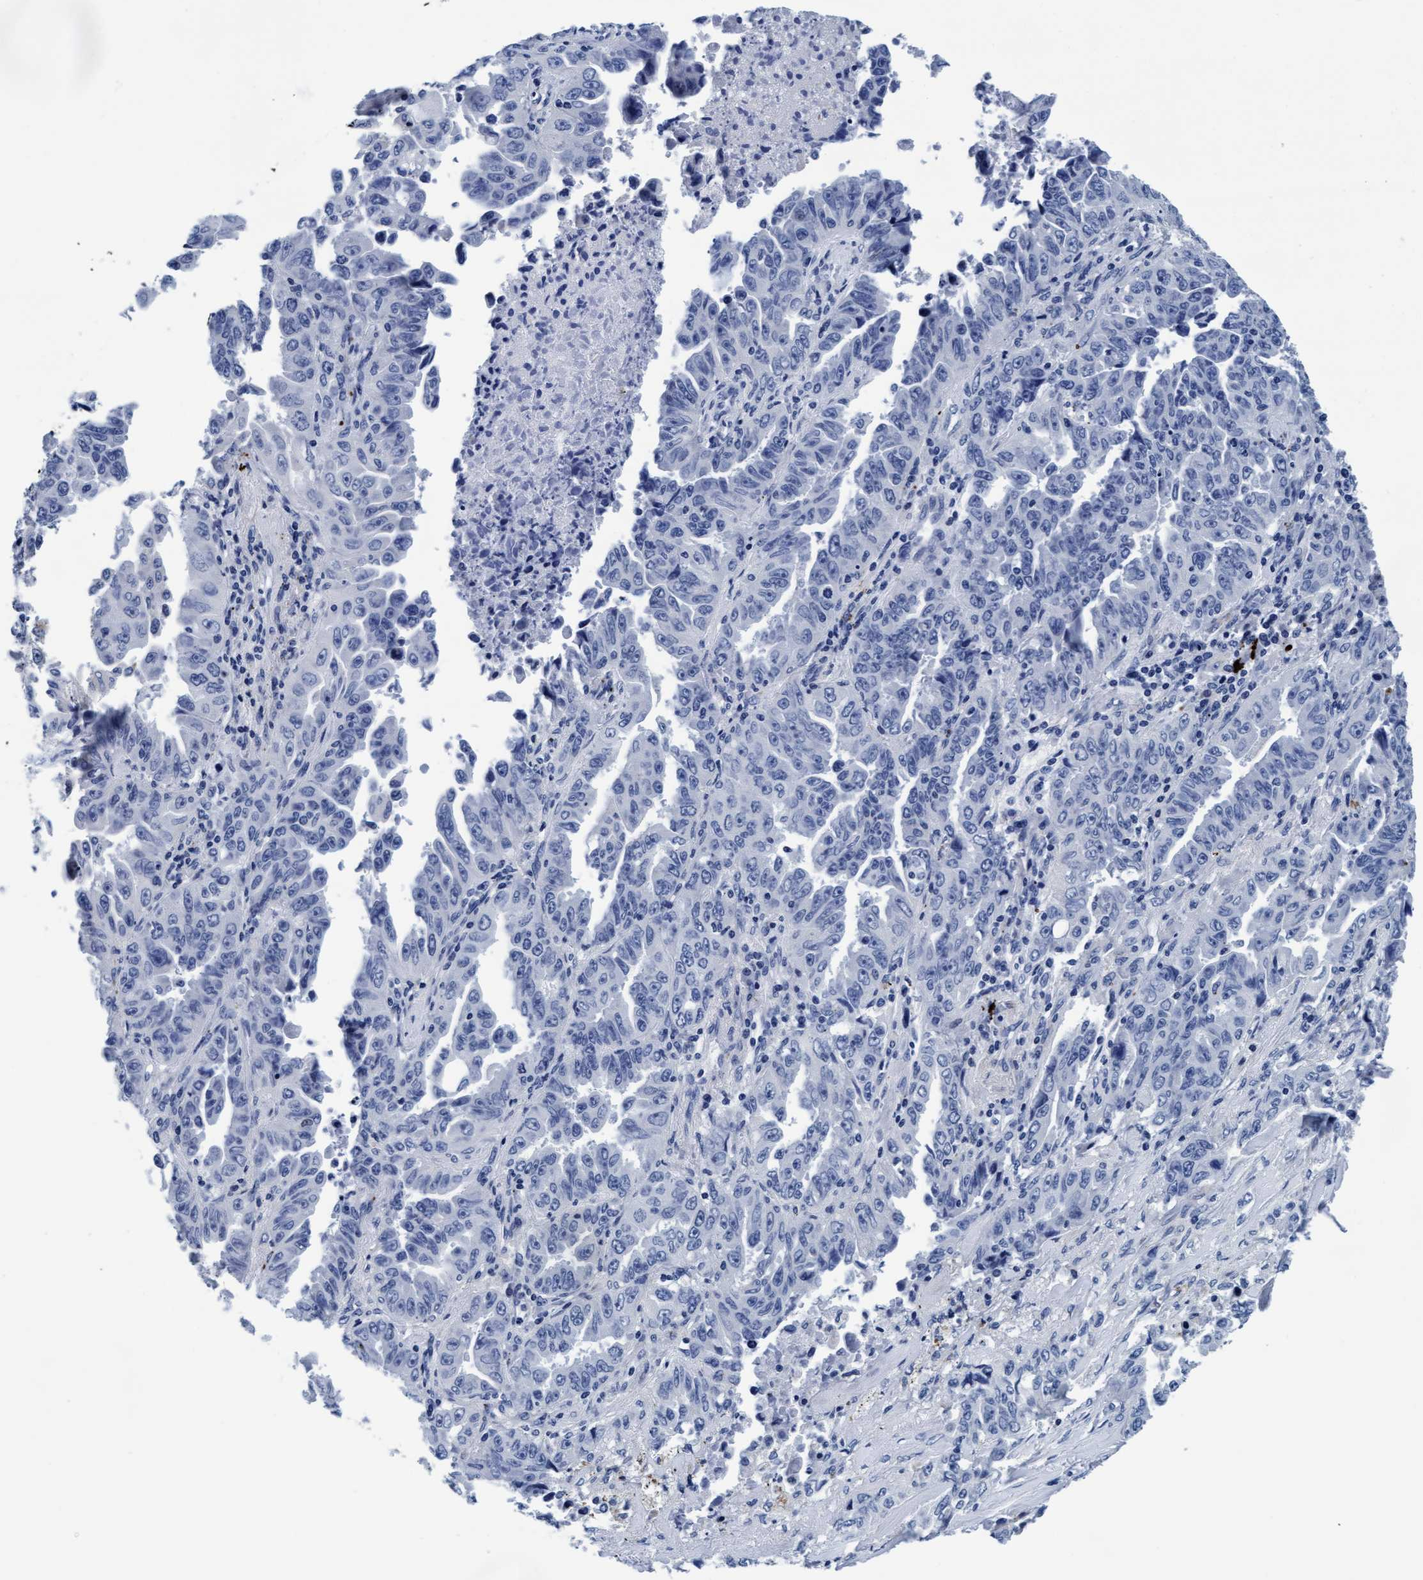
{"staining": {"intensity": "negative", "quantity": "none", "location": "none"}, "tissue": "lung cancer", "cell_type": "Tumor cells", "image_type": "cancer", "snomed": [{"axis": "morphology", "description": "Adenocarcinoma, NOS"}, {"axis": "topography", "description": "Lung"}], "caption": "The micrograph demonstrates no significant staining in tumor cells of lung cancer (adenocarcinoma). The staining was performed using DAB to visualize the protein expression in brown, while the nuclei were stained in blue with hematoxylin (Magnification: 20x).", "gene": "ARSG", "patient": {"sex": "female", "age": 51}}